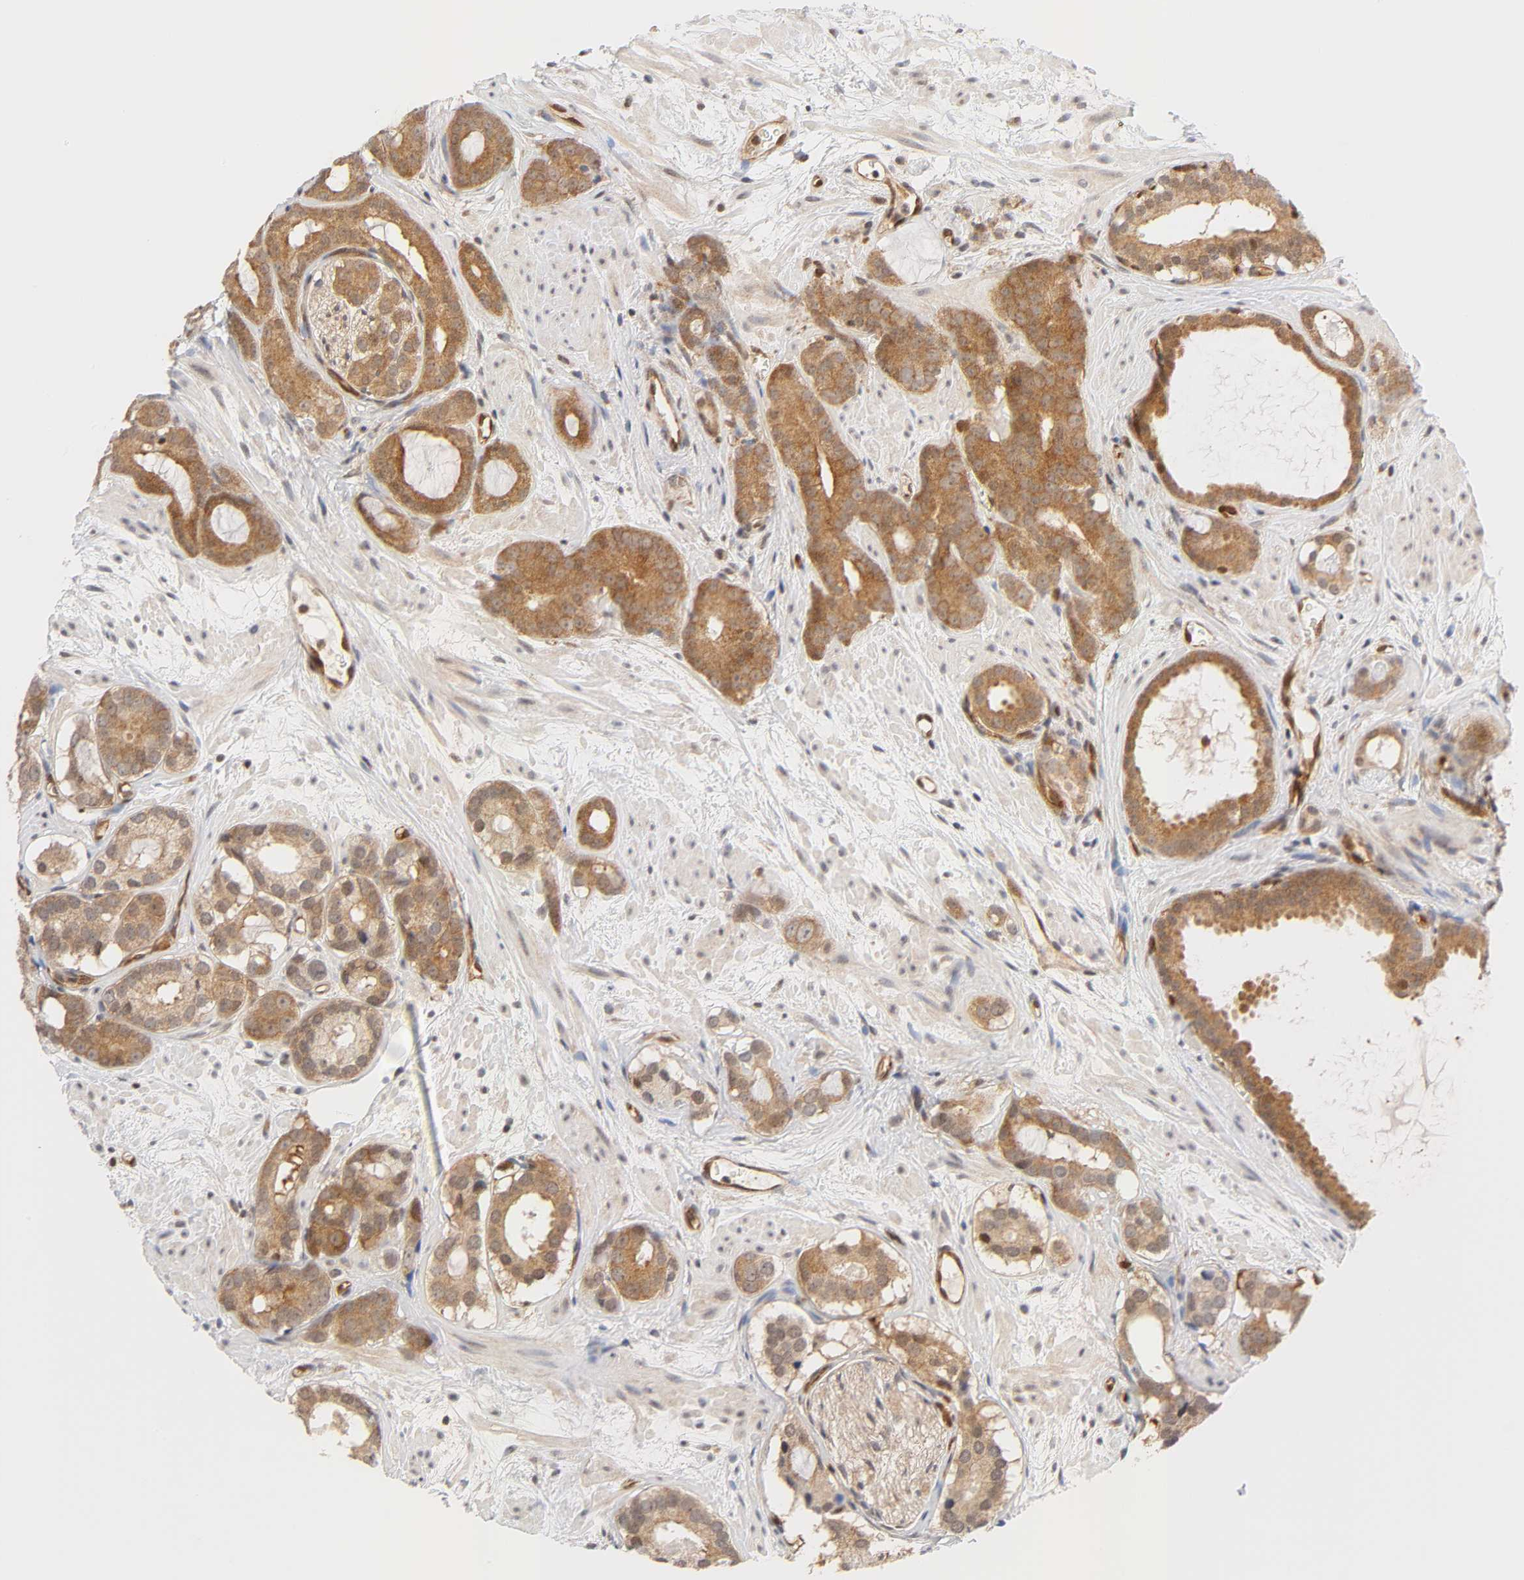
{"staining": {"intensity": "moderate", "quantity": ">75%", "location": "cytoplasmic/membranous,nuclear"}, "tissue": "prostate cancer", "cell_type": "Tumor cells", "image_type": "cancer", "snomed": [{"axis": "morphology", "description": "Adenocarcinoma, Low grade"}, {"axis": "topography", "description": "Prostate"}], "caption": "Immunohistochemical staining of human prostate cancer (adenocarcinoma (low-grade)) reveals moderate cytoplasmic/membranous and nuclear protein positivity in approximately >75% of tumor cells.", "gene": "CDC37", "patient": {"sex": "male", "age": 57}}